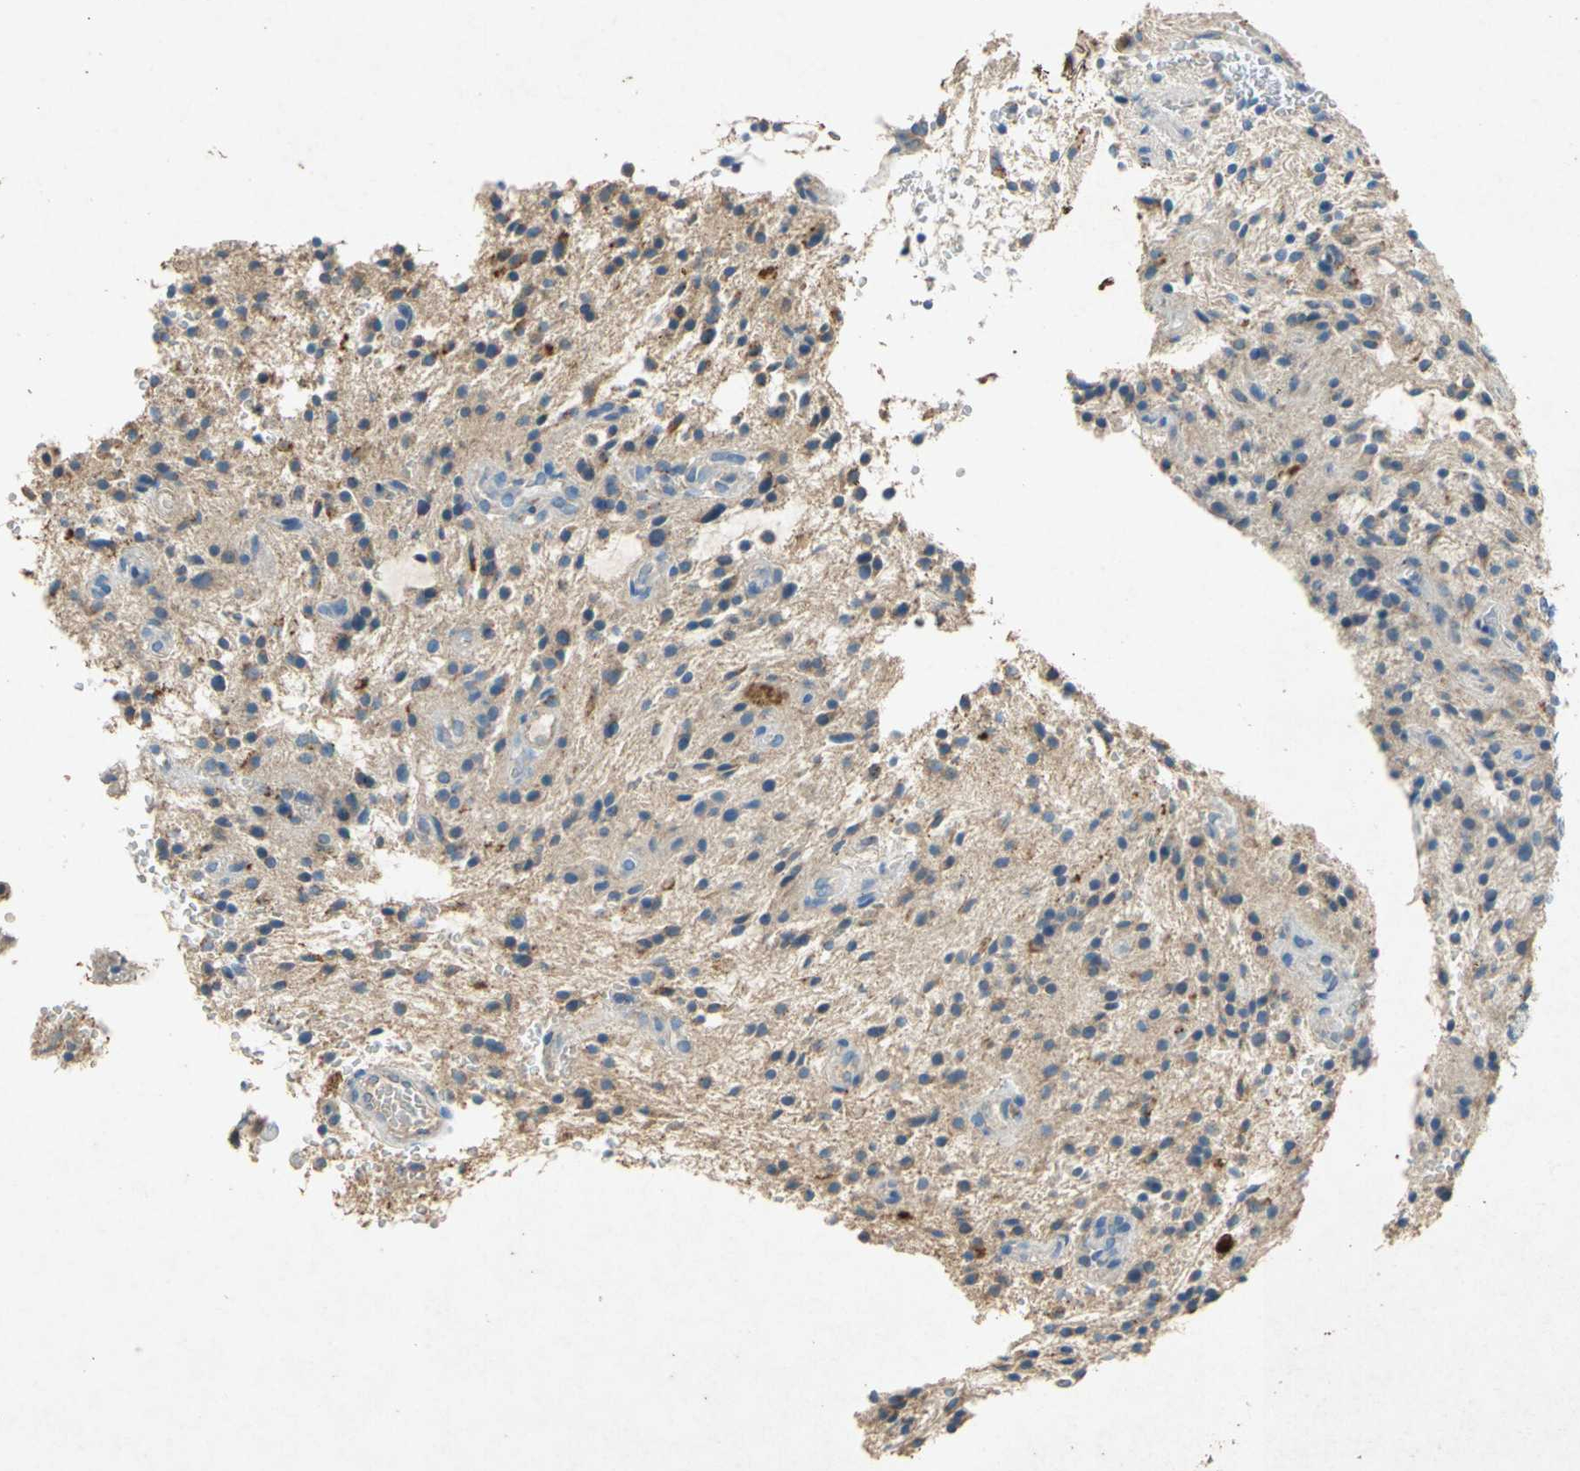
{"staining": {"intensity": "weak", "quantity": ">75%", "location": "cytoplasmic/membranous"}, "tissue": "glioma", "cell_type": "Tumor cells", "image_type": "cancer", "snomed": [{"axis": "morphology", "description": "Glioma, malignant, NOS"}, {"axis": "topography", "description": "Cerebellum"}], "caption": "Protein staining exhibits weak cytoplasmic/membranous staining in about >75% of tumor cells in glioma (malignant).", "gene": "ADAMTS5", "patient": {"sex": "female", "age": 10}}